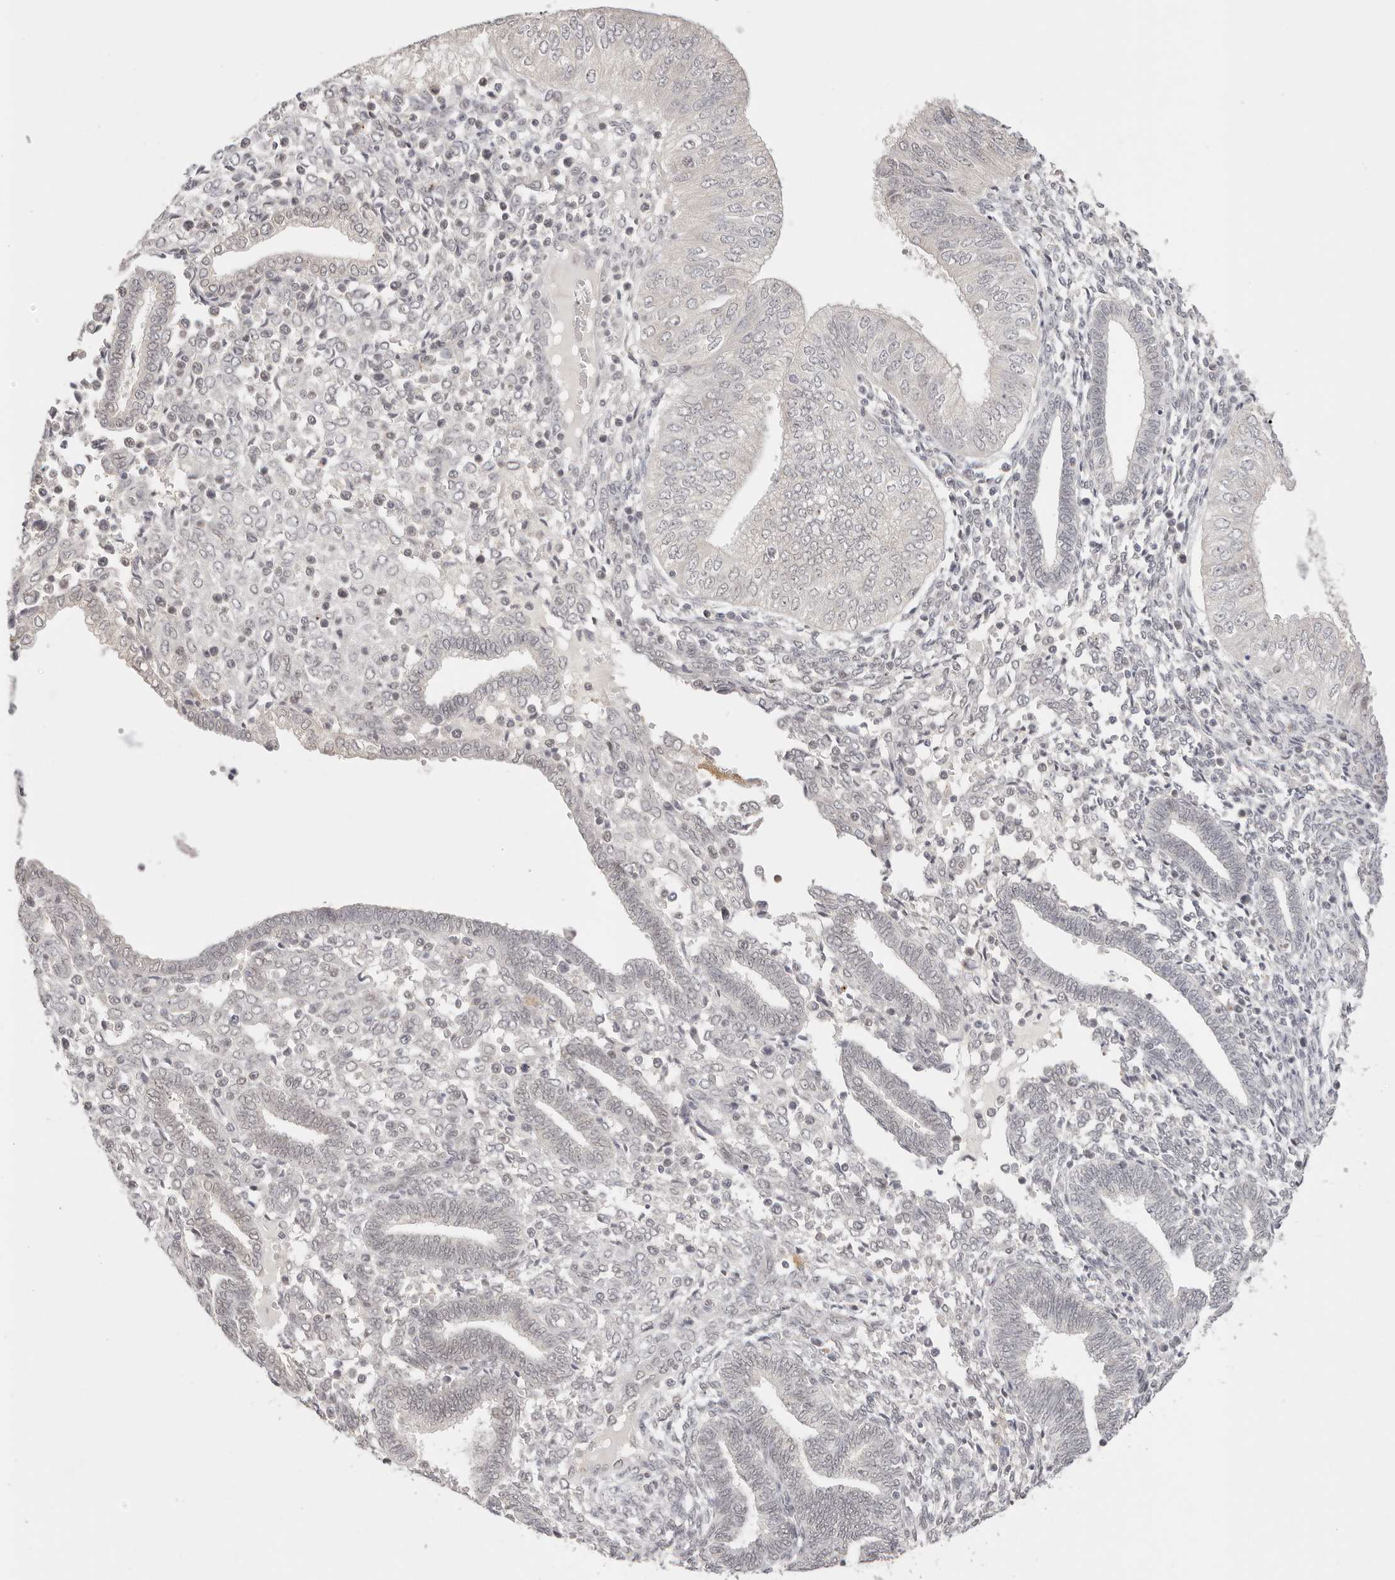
{"staining": {"intensity": "negative", "quantity": "none", "location": "none"}, "tissue": "endometrial cancer", "cell_type": "Tumor cells", "image_type": "cancer", "snomed": [{"axis": "morphology", "description": "Normal tissue, NOS"}, {"axis": "morphology", "description": "Adenocarcinoma, NOS"}, {"axis": "topography", "description": "Endometrium"}], "caption": "Immunohistochemical staining of human endometrial cancer exhibits no significant positivity in tumor cells.", "gene": "RFC3", "patient": {"sex": "female", "age": 53}}